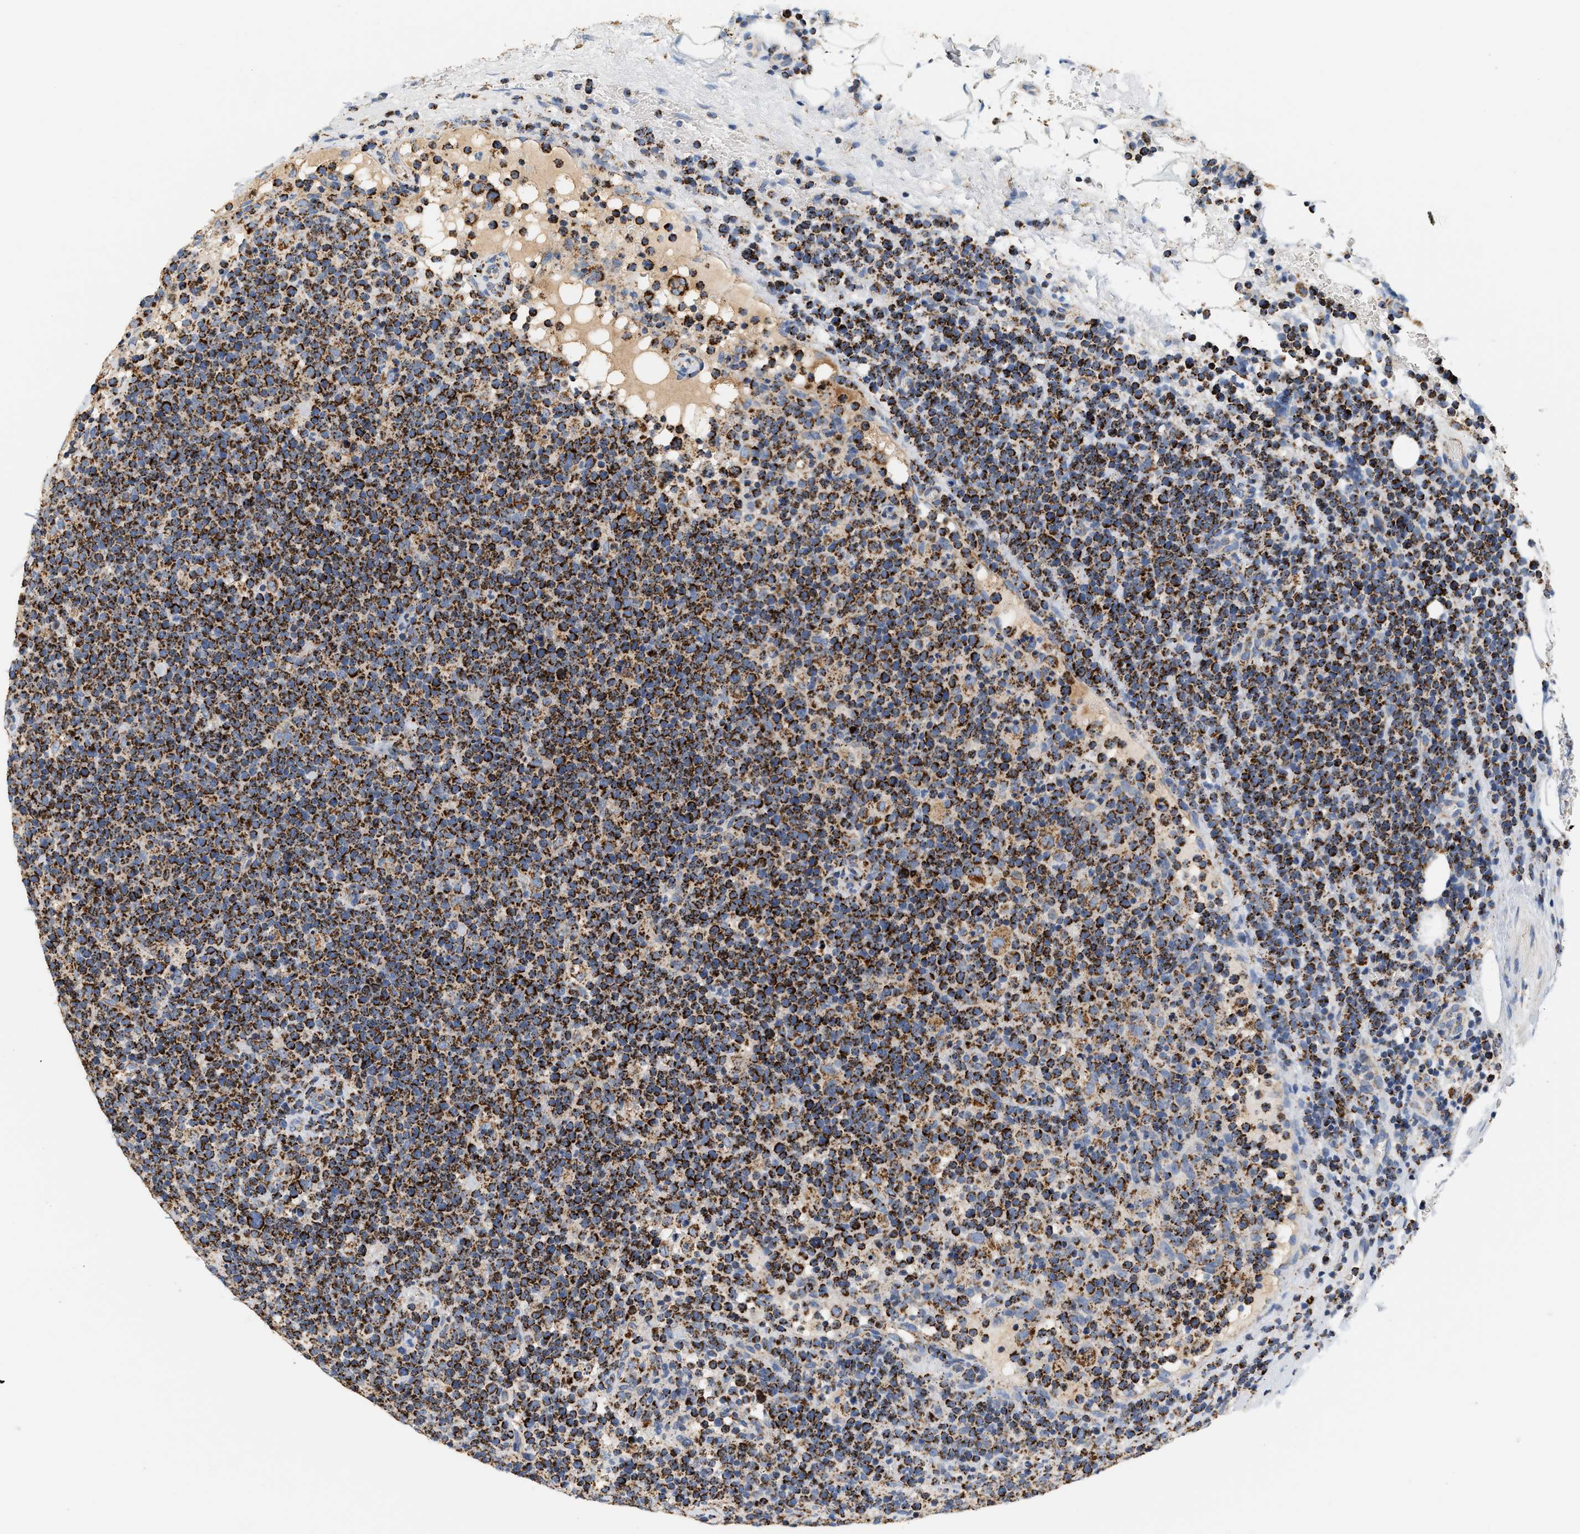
{"staining": {"intensity": "strong", "quantity": ">75%", "location": "cytoplasmic/membranous"}, "tissue": "lymphoma", "cell_type": "Tumor cells", "image_type": "cancer", "snomed": [{"axis": "morphology", "description": "Malignant lymphoma, non-Hodgkin's type, High grade"}, {"axis": "topography", "description": "Lymph node"}], "caption": "This is a photomicrograph of IHC staining of malignant lymphoma, non-Hodgkin's type (high-grade), which shows strong staining in the cytoplasmic/membranous of tumor cells.", "gene": "SHMT2", "patient": {"sex": "male", "age": 61}}